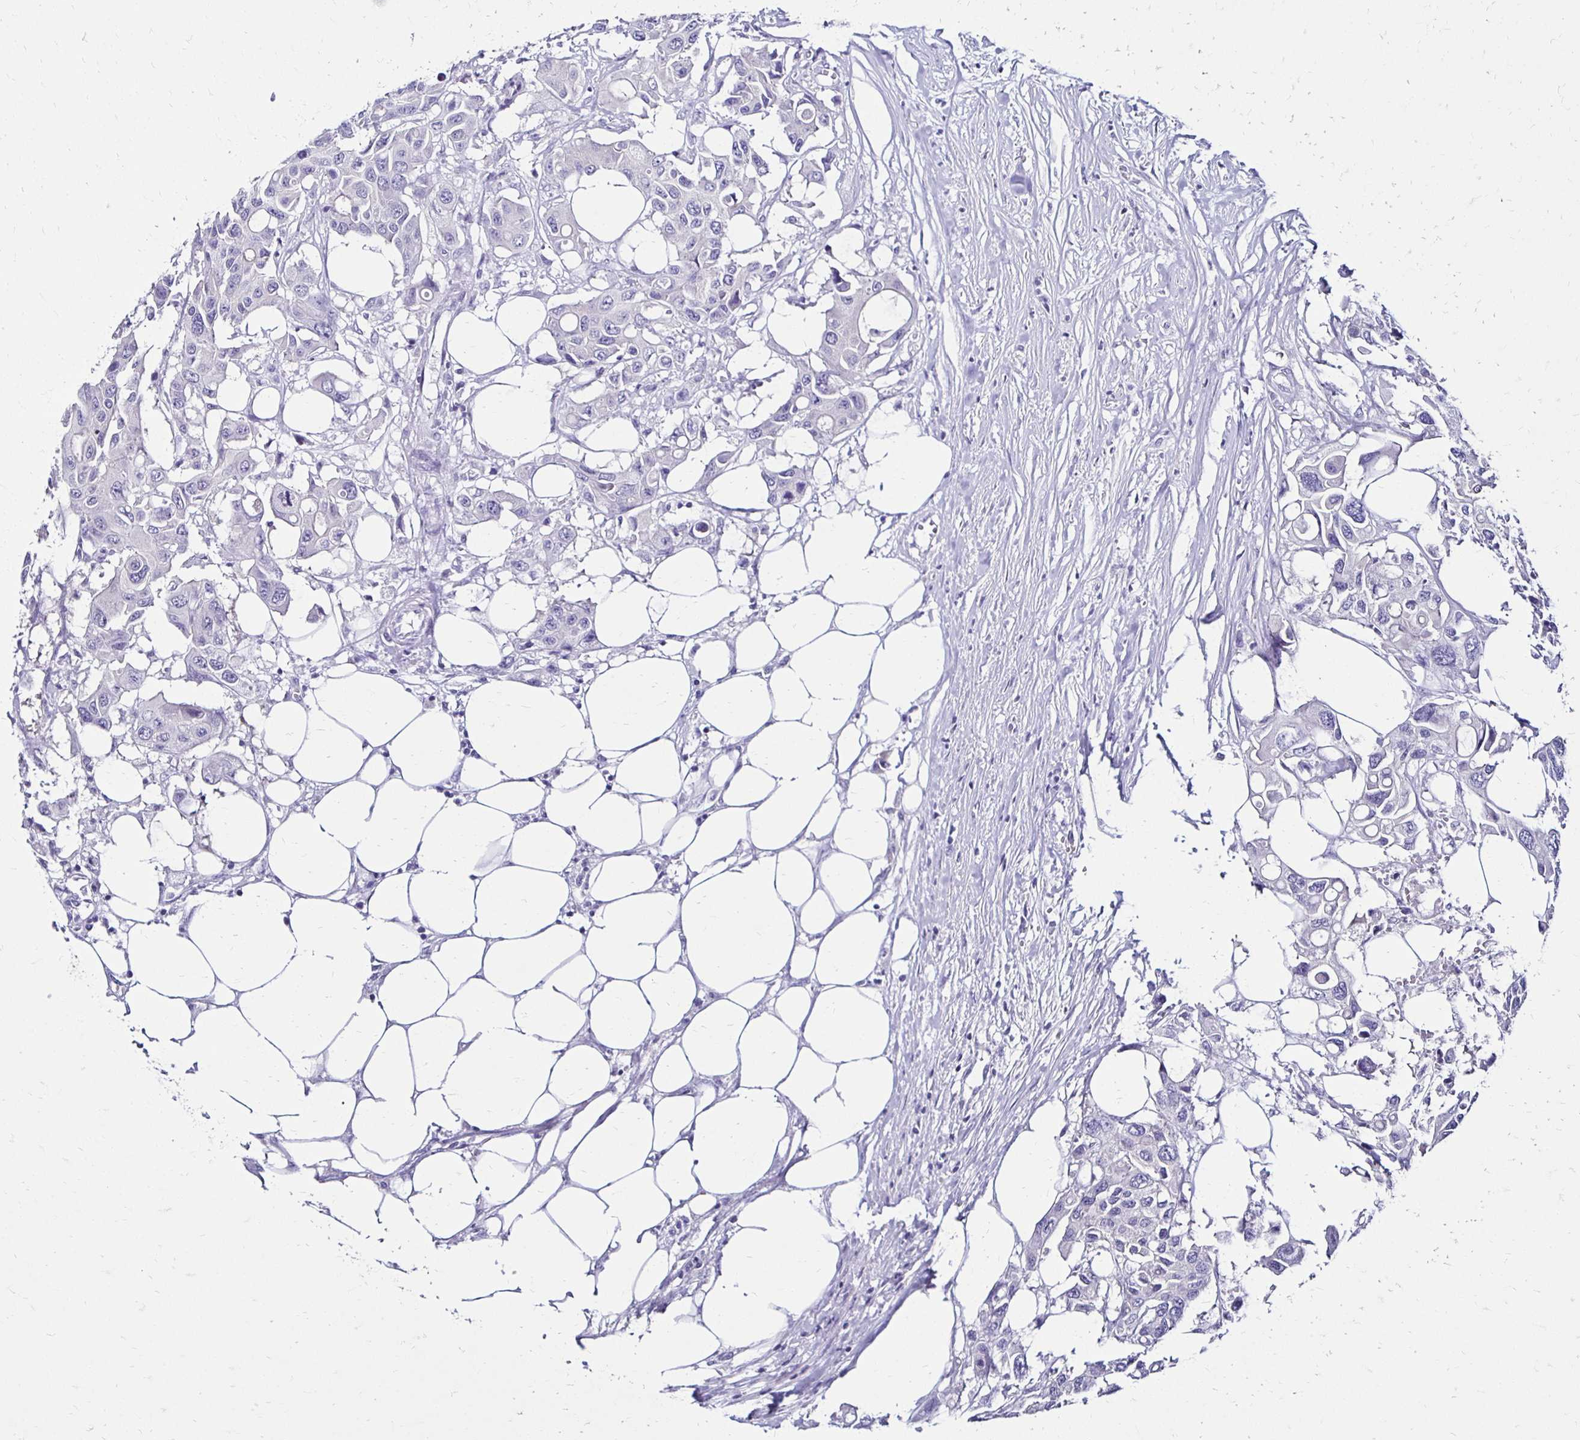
{"staining": {"intensity": "negative", "quantity": "none", "location": "none"}, "tissue": "colorectal cancer", "cell_type": "Tumor cells", "image_type": "cancer", "snomed": [{"axis": "morphology", "description": "Adenocarcinoma, NOS"}, {"axis": "topography", "description": "Colon"}], "caption": "The immunohistochemistry (IHC) histopathology image has no significant expression in tumor cells of colorectal cancer tissue.", "gene": "KCNT1", "patient": {"sex": "male", "age": 77}}